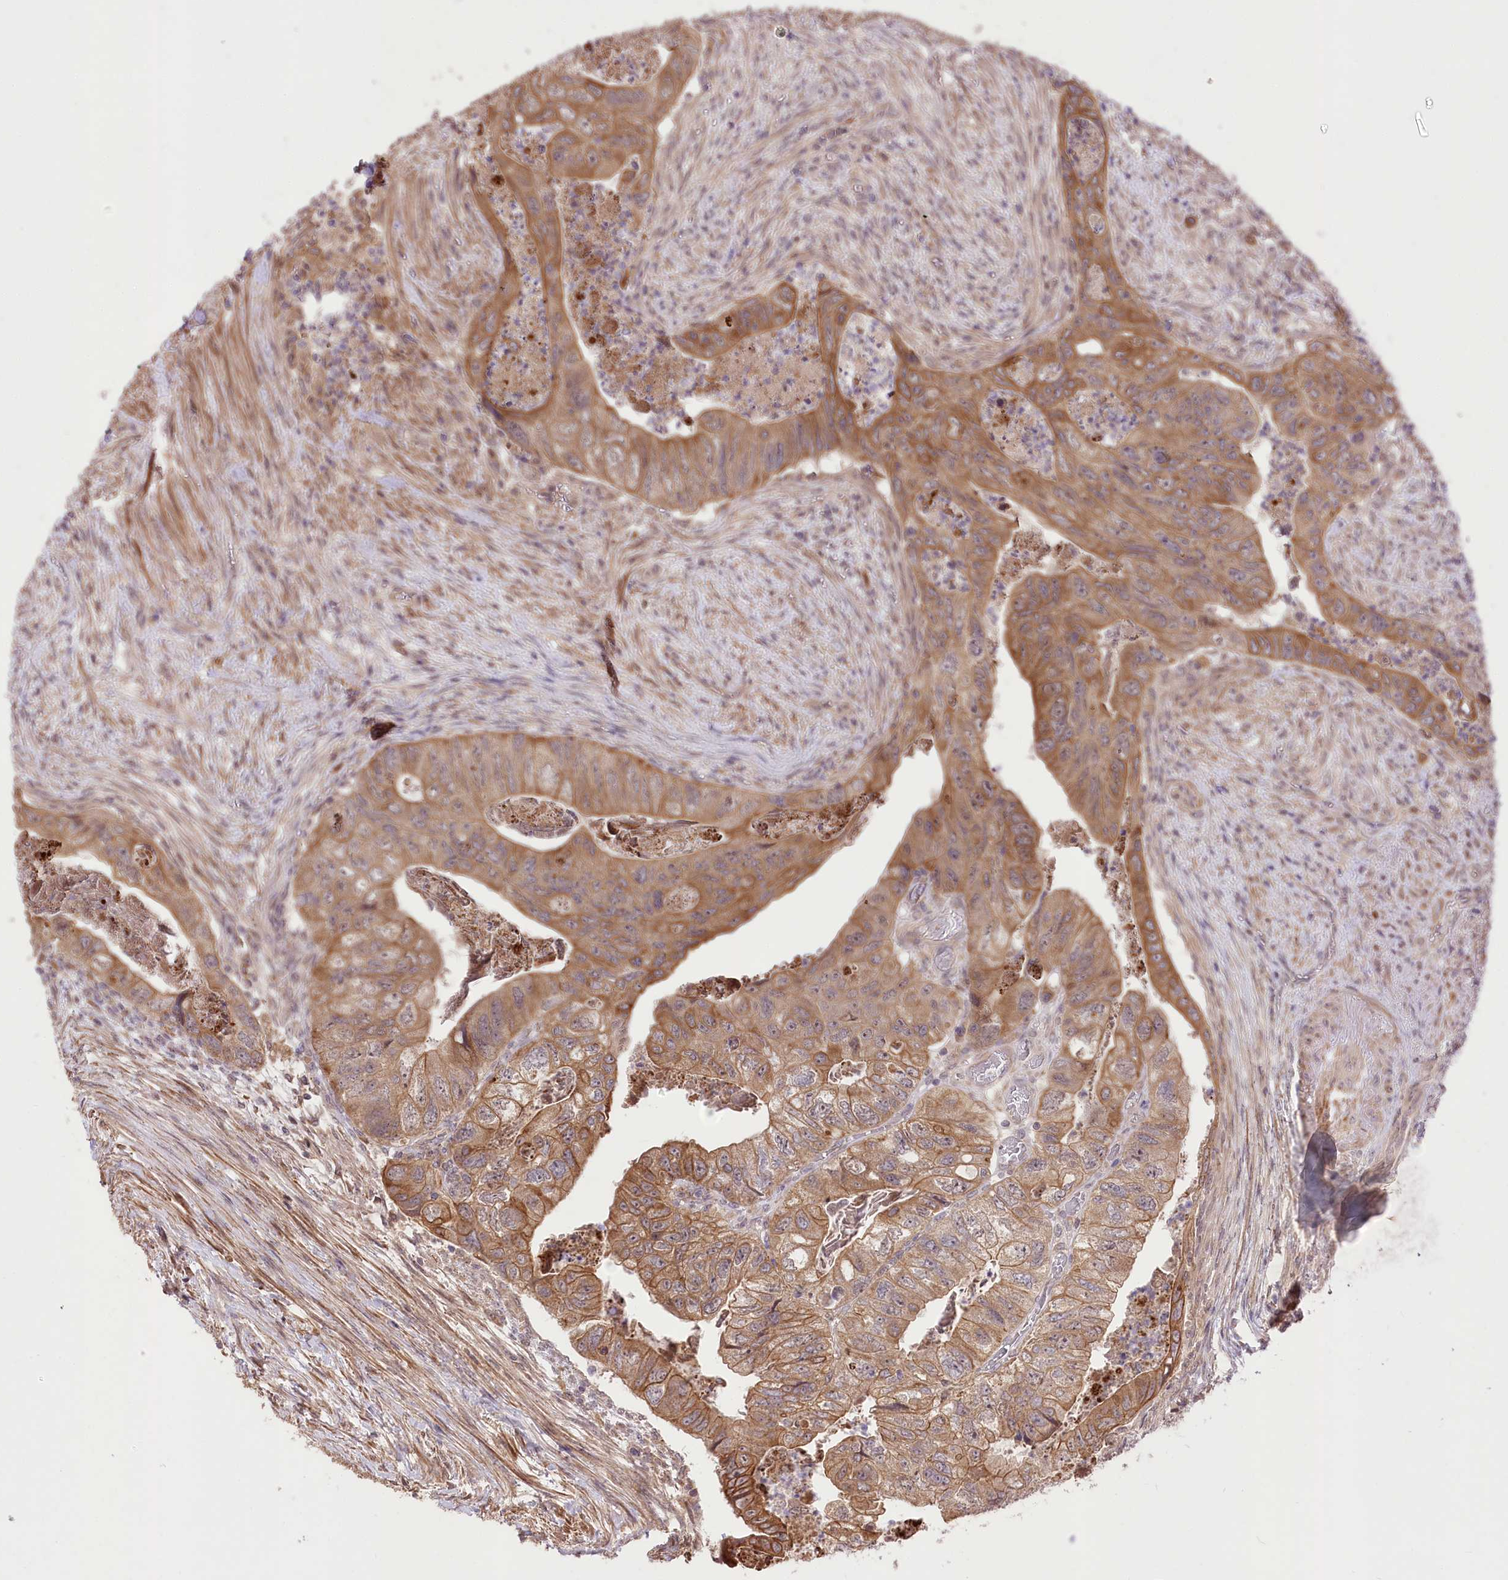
{"staining": {"intensity": "moderate", "quantity": ">75%", "location": "cytoplasmic/membranous"}, "tissue": "colorectal cancer", "cell_type": "Tumor cells", "image_type": "cancer", "snomed": [{"axis": "morphology", "description": "Adenocarcinoma, NOS"}, {"axis": "topography", "description": "Rectum"}], "caption": "Moderate cytoplasmic/membranous protein positivity is appreciated in about >75% of tumor cells in colorectal cancer (adenocarcinoma).", "gene": "HELT", "patient": {"sex": "male", "age": 63}}